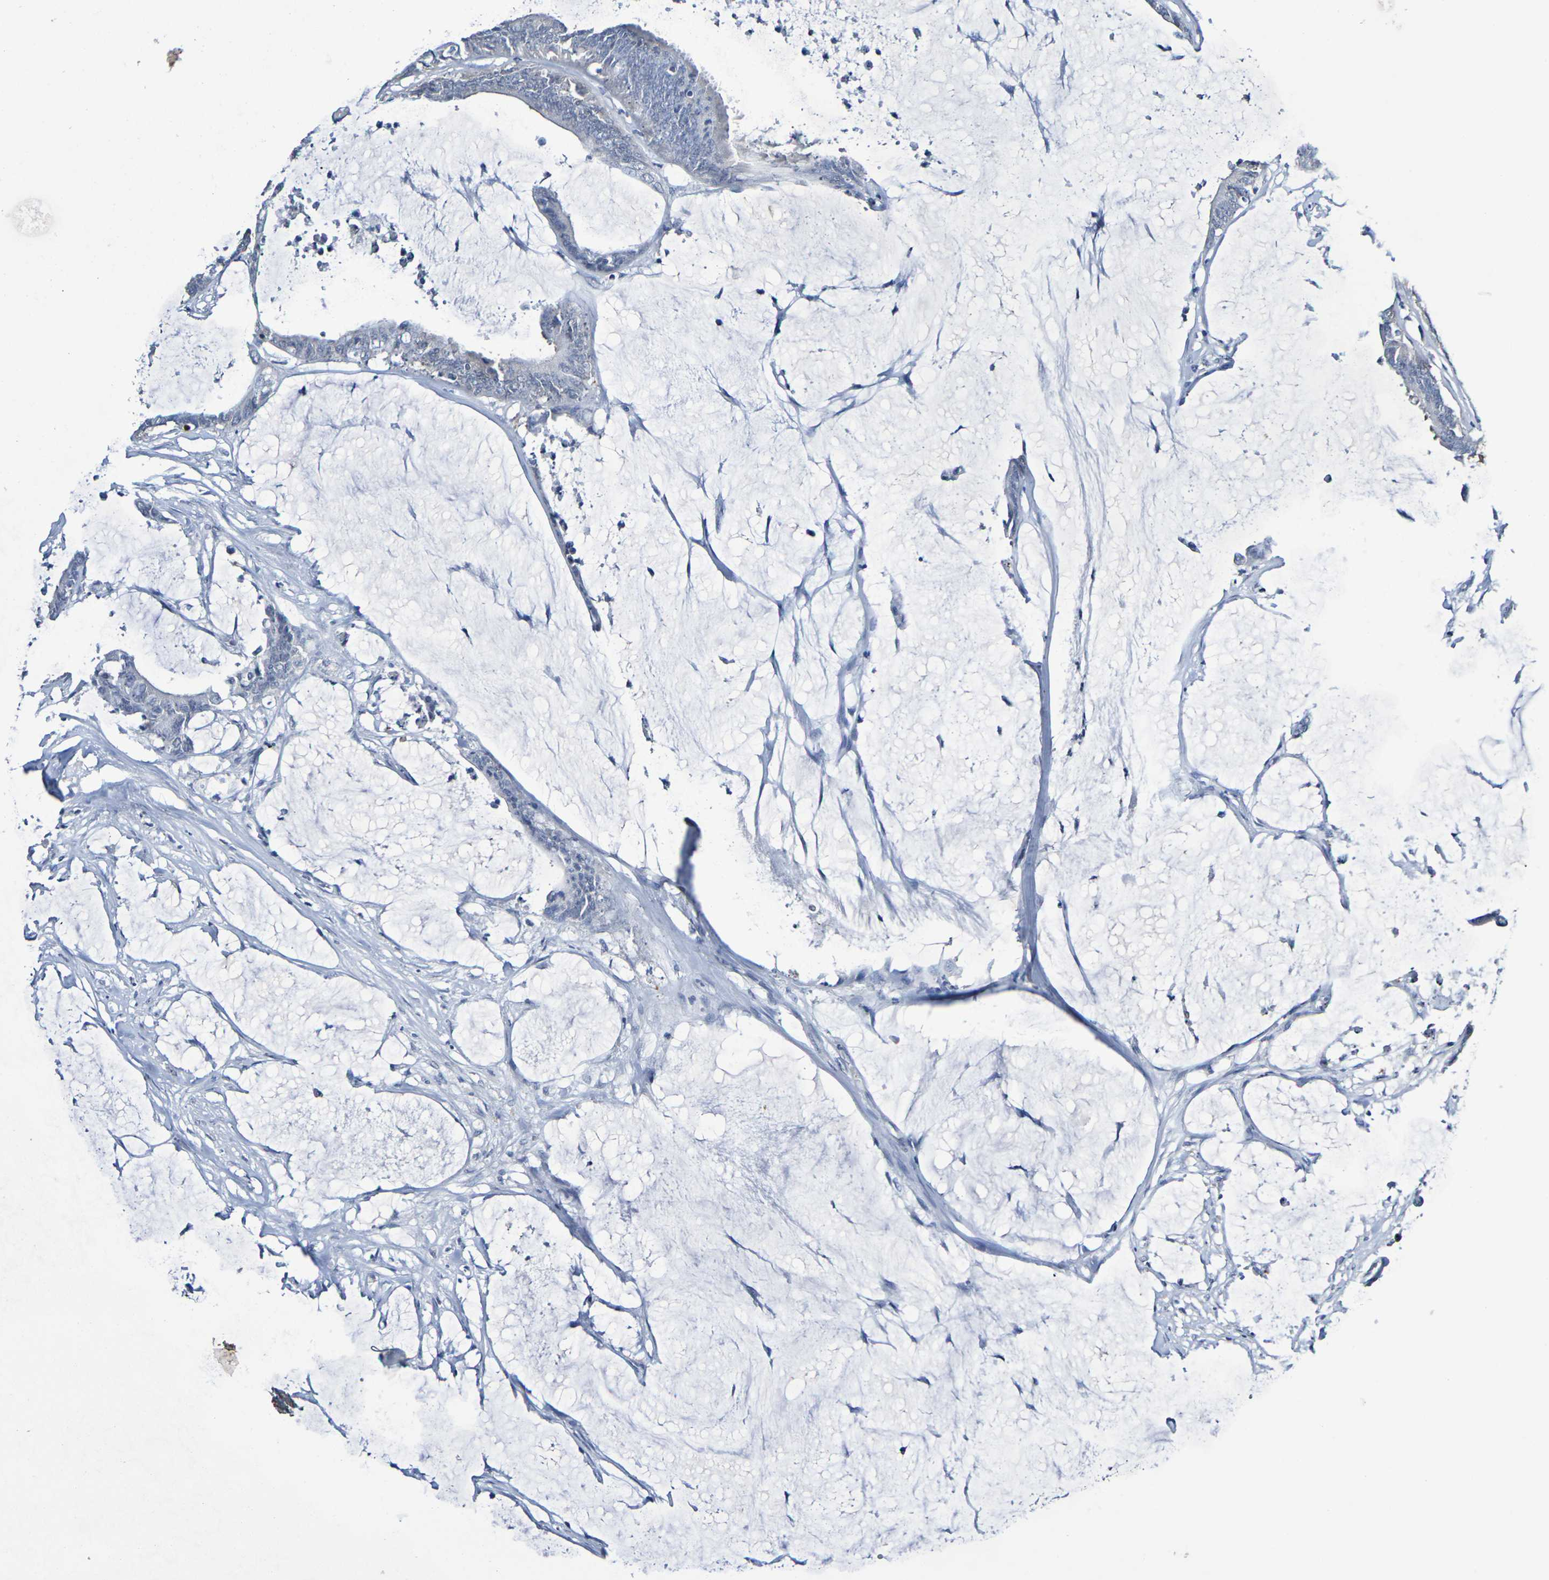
{"staining": {"intensity": "negative", "quantity": "none", "location": "none"}, "tissue": "colorectal cancer", "cell_type": "Tumor cells", "image_type": "cancer", "snomed": [{"axis": "morphology", "description": "Adenocarcinoma, NOS"}, {"axis": "topography", "description": "Rectum"}], "caption": "Immunohistochemistry (IHC) of colorectal cancer (adenocarcinoma) demonstrates no expression in tumor cells.", "gene": "CHRNB1", "patient": {"sex": "female", "age": 66}}